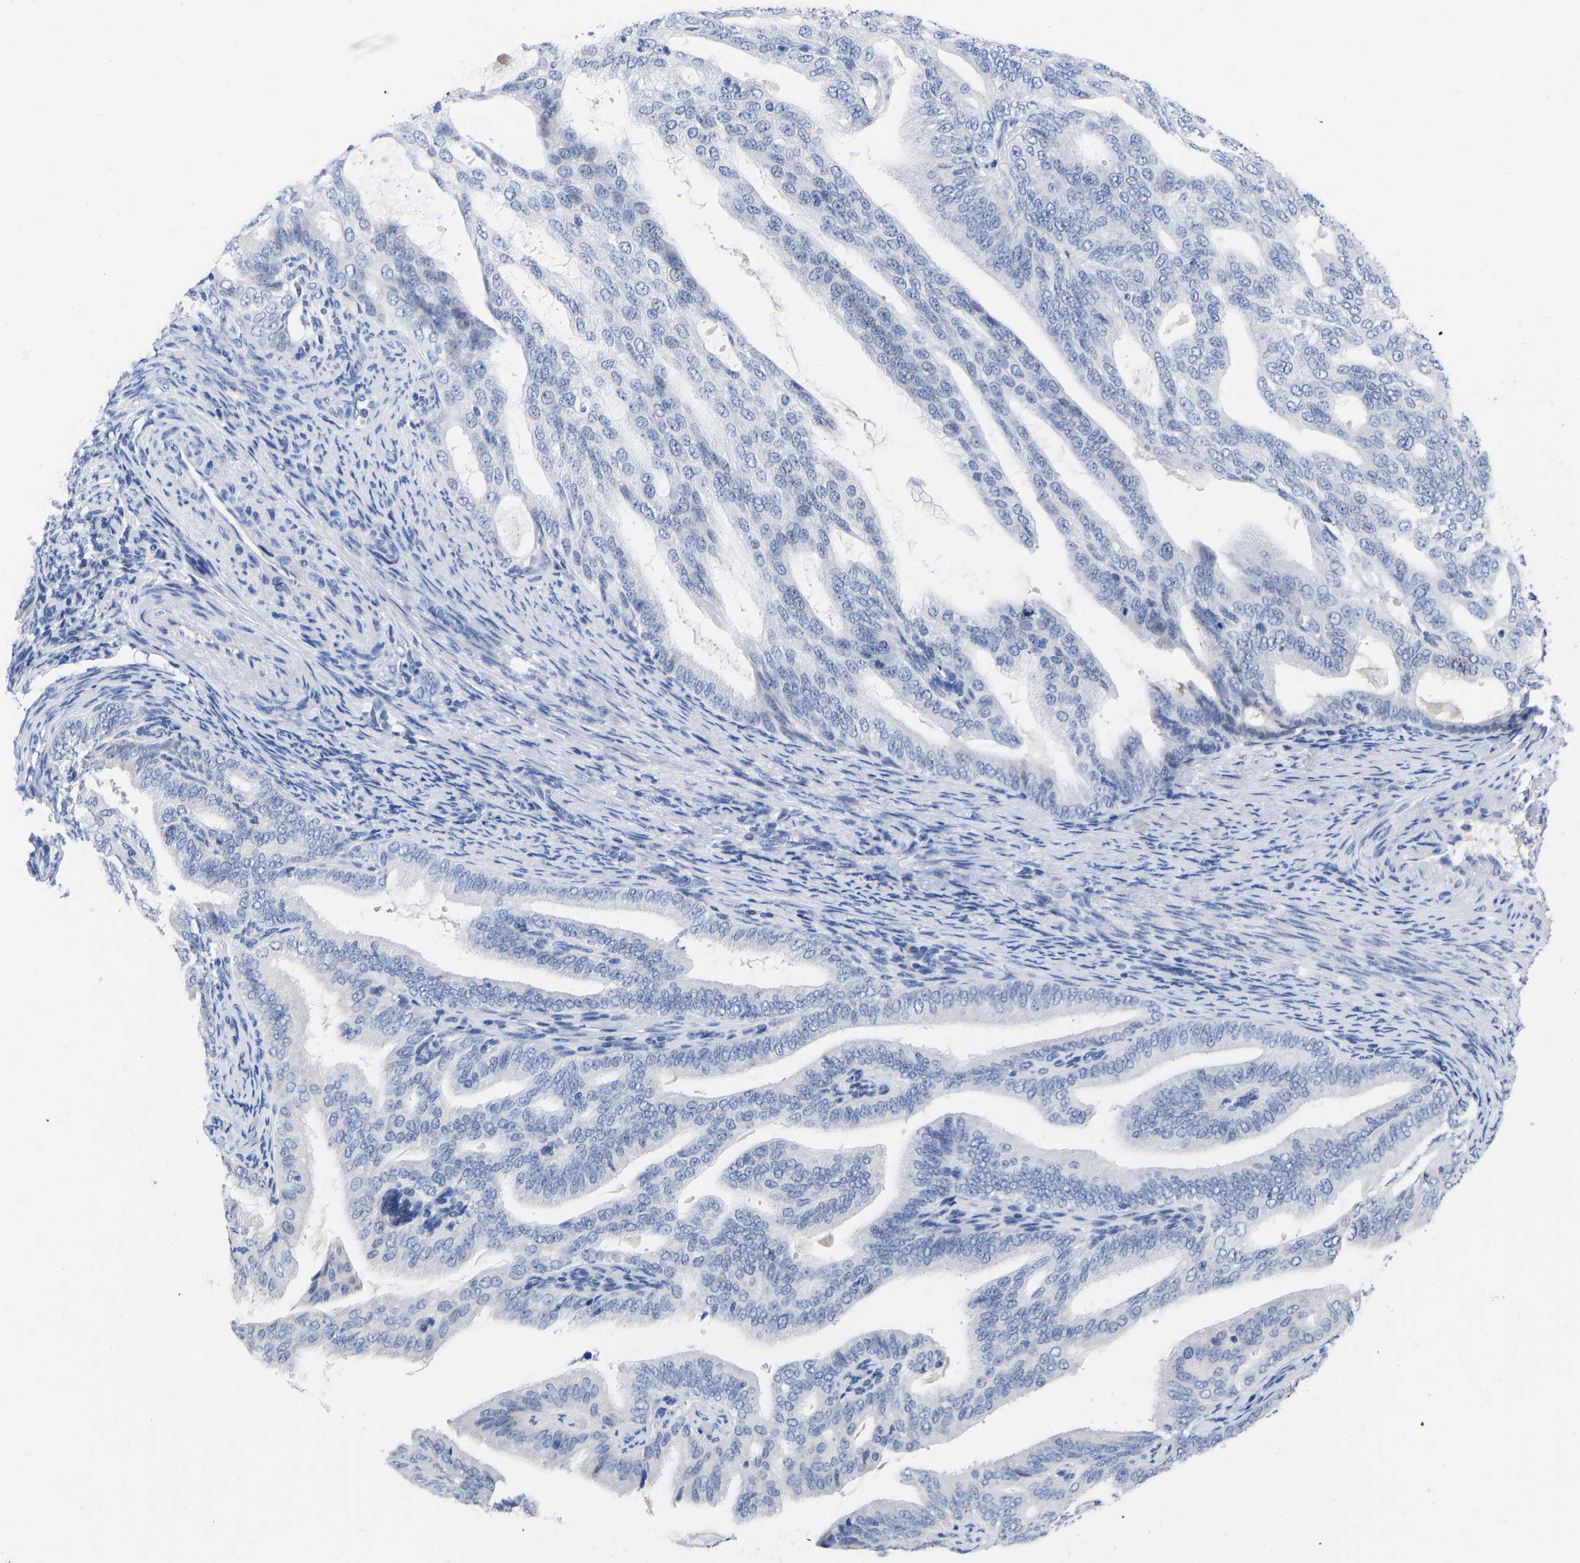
{"staining": {"intensity": "negative", "quantity": "none", "location": "none"}, "tissue": "endometrial cancer", "cell_type": "Tumor cells", "image_type": "cancer", "snomed": [{"axis": "morphology", "description": "Adenocarcinoma, NOS"}, {"axis": "topography", "description": "Endometrium"}], "caption": "IHC of human endometrial cancer displays no staining in tumor cells.", "gene": "GPA33", "patient": {"sex": "female", "age": 58}}